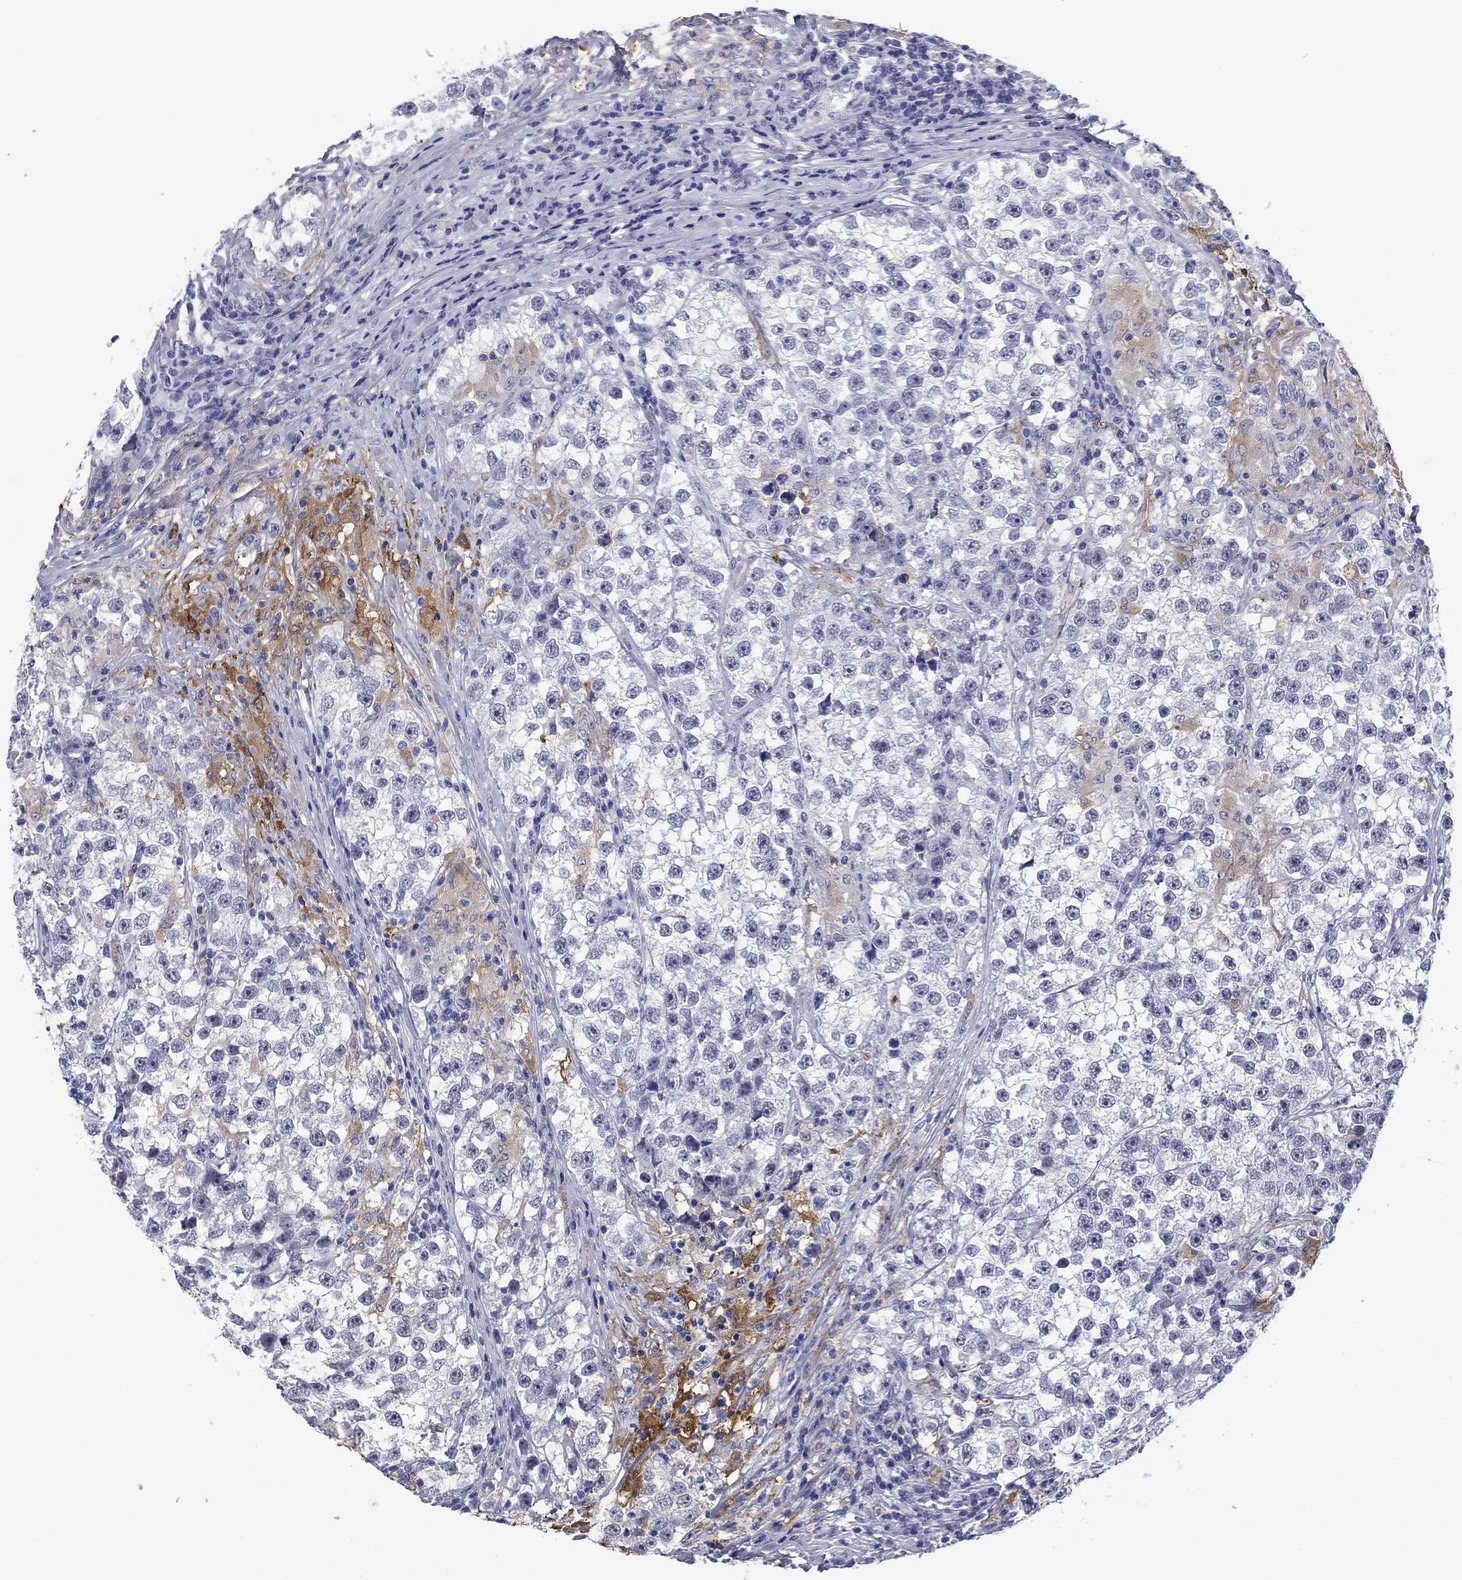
{"staining": {"intensity": "negative", "quantity": "none", "location": "none"}, "tissue": "testis cancer", "cell_type": "Tumor cells", "image_type": "cancer", "snomed": [{"axis": "morphology", "description": "Seminoma, NOS"}, {"axis": "topography", "description": "Testis"}], "caption": "Tumor cells are negative for brown protein staining in seminoma (testis).", "gene": "BCL2L14", "patient": {"sex": "male", "age": 46}}